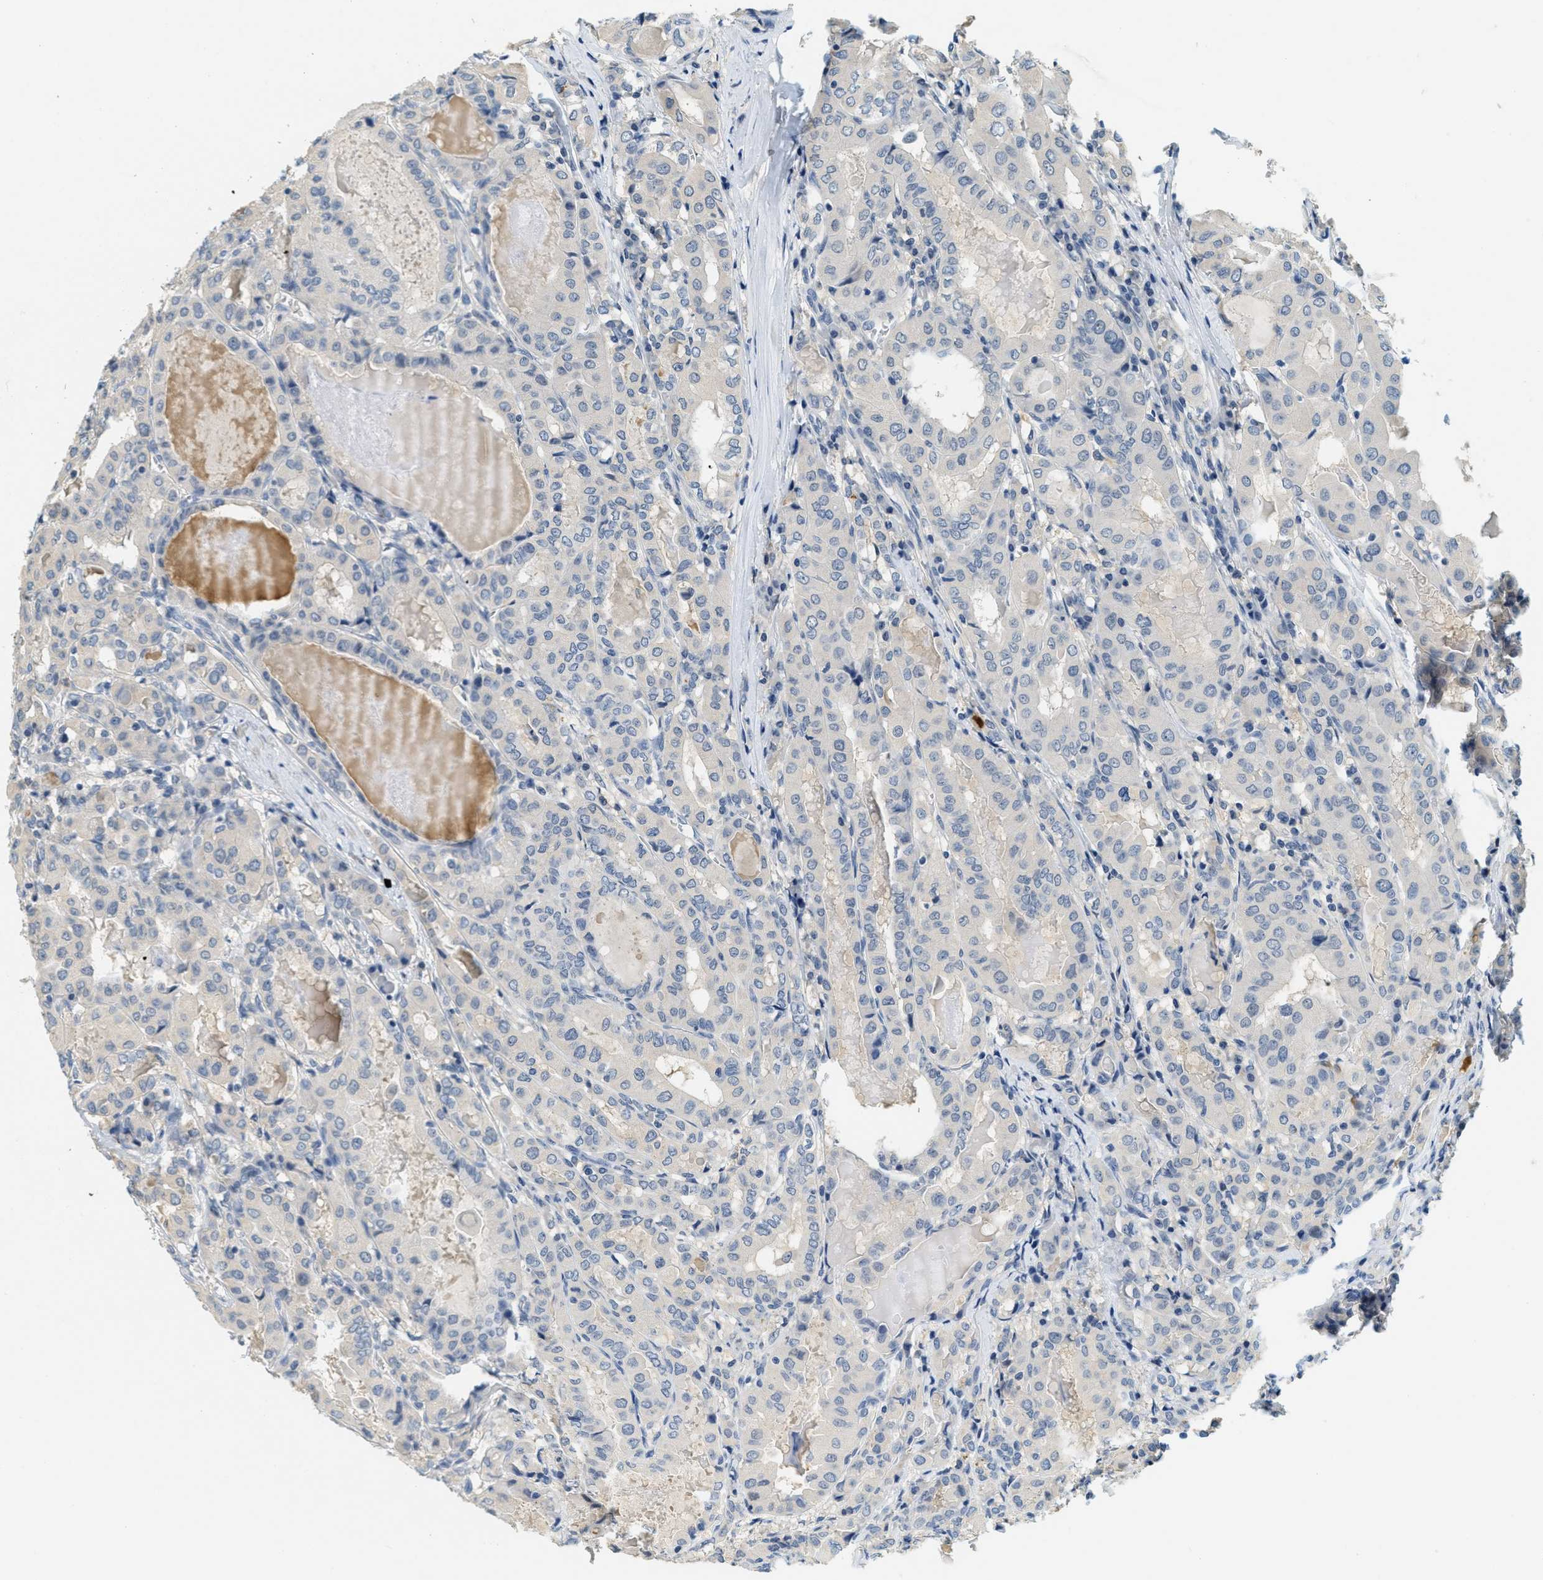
{"staining": {"intensity": "negative", "quantity": "none", "location": "none"}, "tissue": "thyroid cancer", "cell_type": "Tumor cells", "image_type": "cancer", "snomed": [{"axis": "morphology", "description": "Papillary adenocarcinoma, NOS"}, {"axis": "topography", "description": "Thyroid gland"}], "caption": "DAB (3,3'-diaminobenzidine) immunohistochemical staining of thyroid cancer reveals no significant staining in tumor cells. (Brightfield microscopy of DAB immunohistochemistry at high magnification).", "gene": "RASGRP2", "patient": {"sex": "female", "age": 42}}